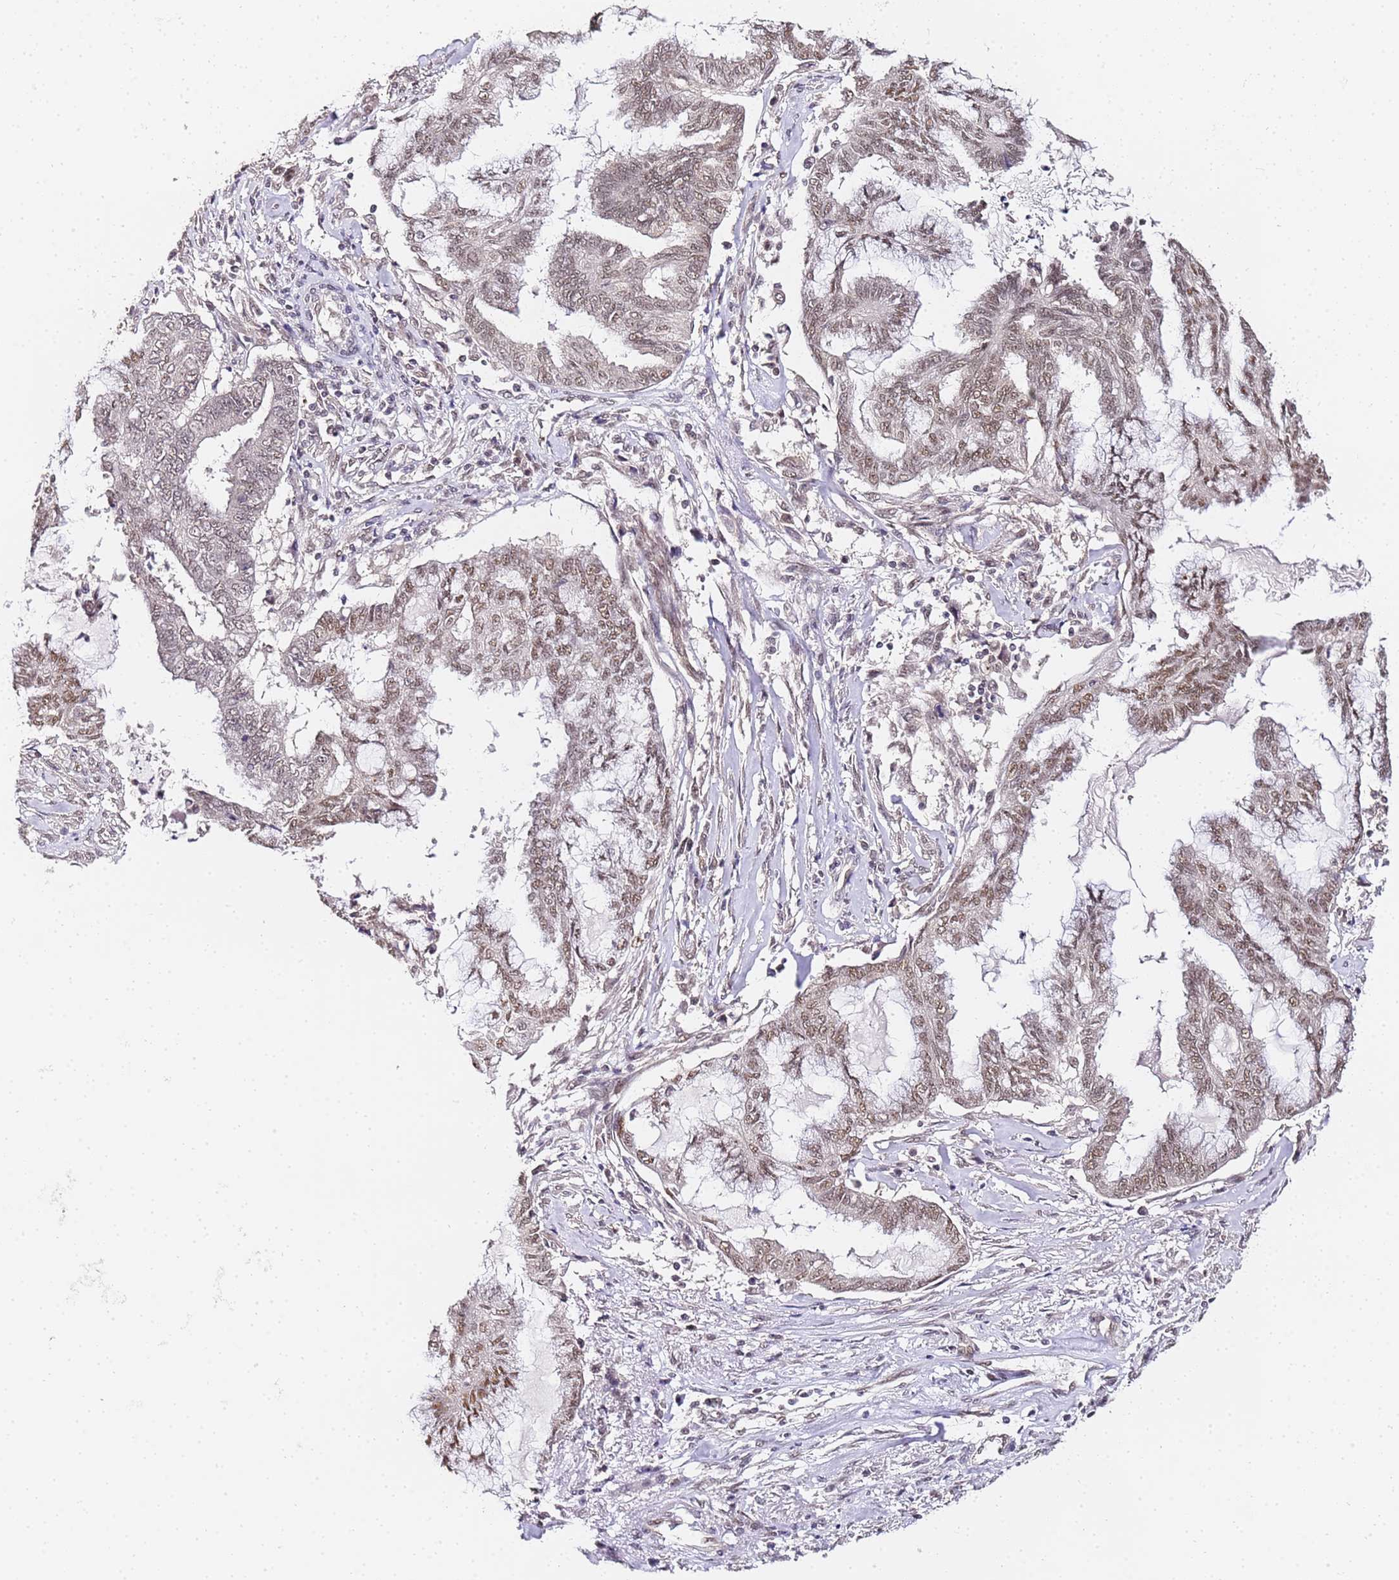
{"staining": {"intensity": "weak", "quantity": ">75%", "location": "nuclear"}, "tissue": "endometrial cancer", "cell_type": "Tumor cells", "image_type": "cancer", "snomed": [{"axis": "morphology", "description": "Adenocarcinoma, NOS"}, {"axis": "topography", "description": "Endometrium"}], "caption": "Endometrial adenocarcinoma stained with DAB (3,3'-diaminobenzidine) immunohistochemistry (IHC) shows low levels of weak nuclear staining in about >75% of tumor cells.", "gene": "LSM3", "patient": {"sex": "female", "age": 86}}